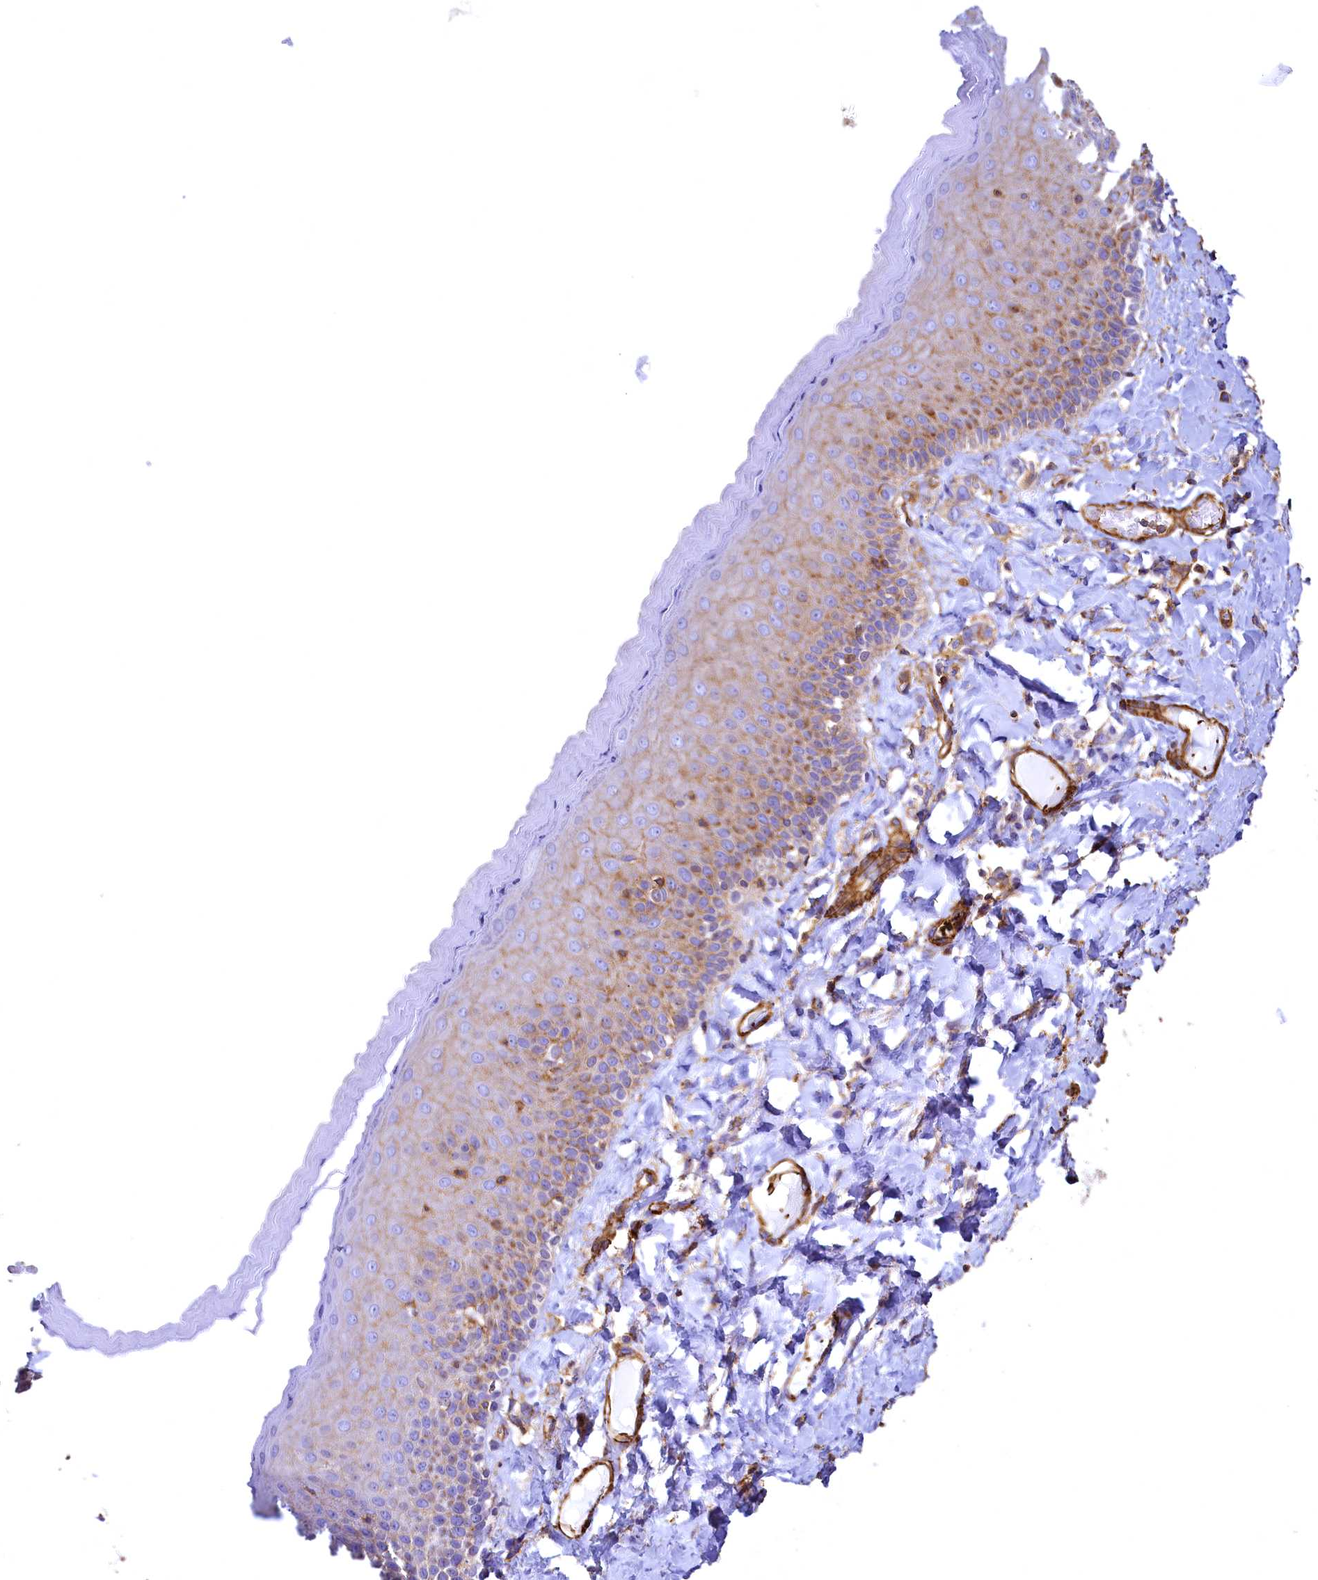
{"staining": {"intensity": "moderate", "quantity": ">75%", "location": "cytoplasmic/membranous"}, "tissue": "skin", "cell_type": "Epidermal cells", "image_type": "normal", "snomed": [{"axis": "morphology", "description": "Normal tissue, NOS"}, {"axis": "topography", "description": "Anal"}], "caption": "A histopathology image of human skin stained for a protein displays moderate cytoplasmic/membranous brown staining in epidermal cells. (Stains: DAB in brown, nuclei in blue, Microscopy: brightfield microscopy at high magnification).", "gene": "THBS1", "patient": {"sex": "male", "age": 69}}